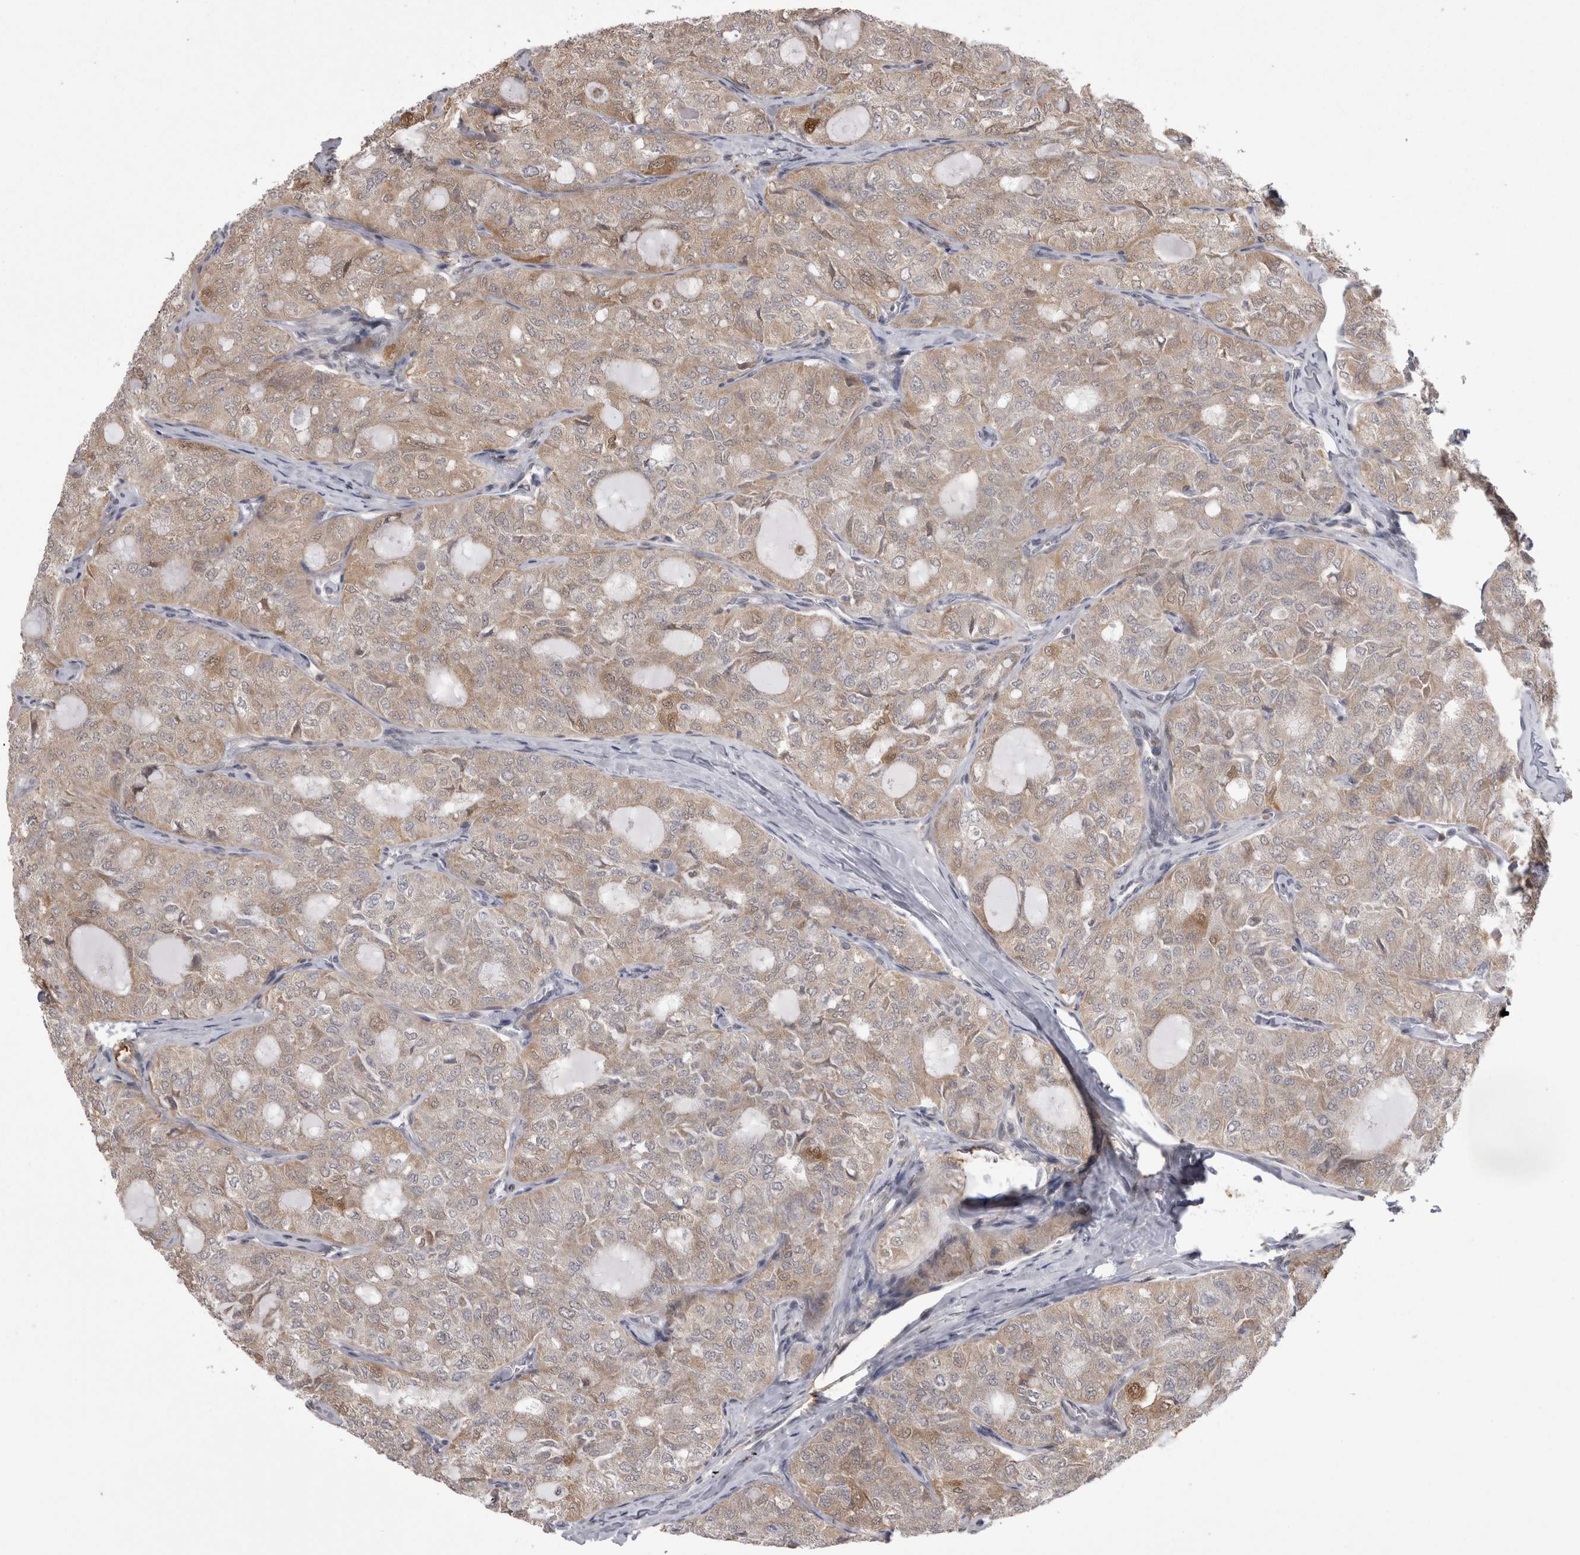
{"staining": {"intensity": "weak", "quantity": "25%-75%", "location": "cytoplasmic/membranous"}, "tissue": "thyroid cancer", "cell_type": "Tumor cells", "image_type": "cancer", "snomed": [{"axis": "morphology", "description": "Follicular adenoma carcinoma, NOS"}, {"axis": "topography", "description": "Thyroid gland"}], "caption": "This is an image of immunohistochemistry (IHC) staining of thyroid cancer (follicular adenoma carcinoma), which shows weak expression in the cytoplasmic/membranous of tumor cells.", "gene": "CHIC2", "patient": {"sex": "male", "age": 75}}